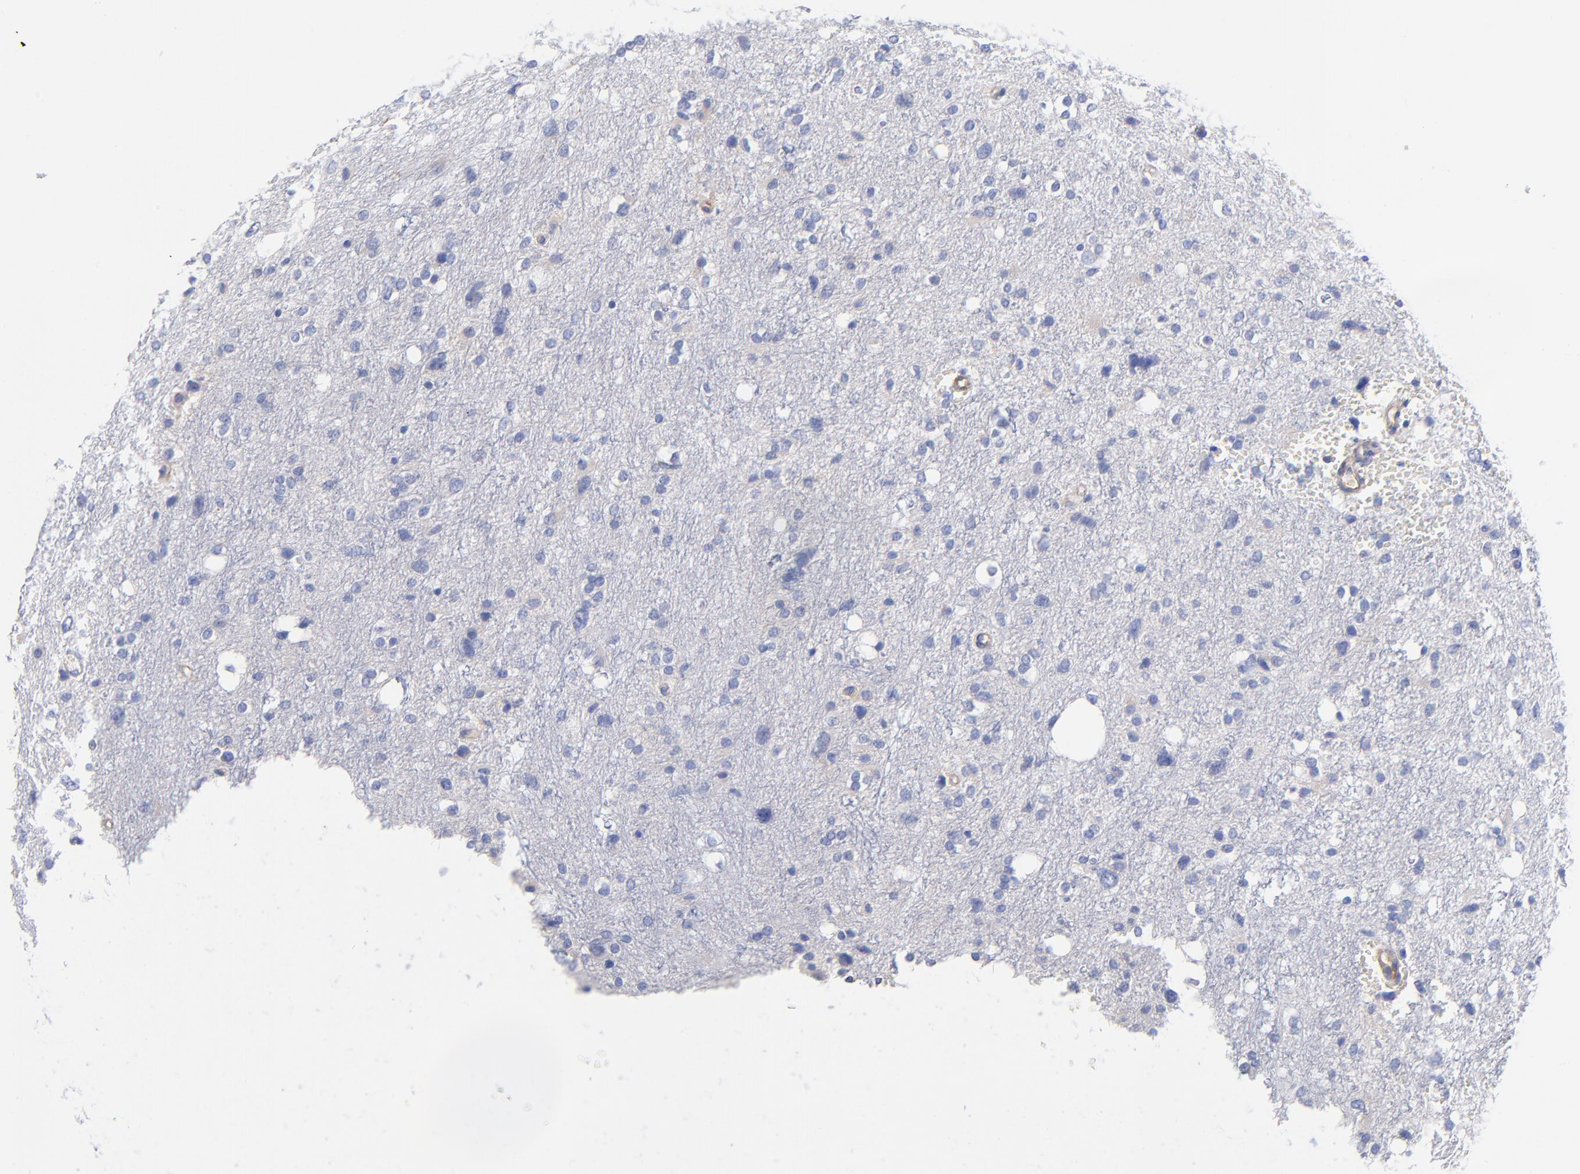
{"staining": {"intensity": "negative", "quantity": "none", "location": "none"}, "tissue": "glioma", "cell_type": "Tumor cells", "image_type": "cancer", "snomed": [{"axis": "morphology", "description": "Glioma, malignant, High grade"}, {"axis": "topography", "description": "Brain"}], "caption": "Immunohistochemical staining of human malignant high-grade glioma exhibits no significant positivity in tumor cells. Nuclei are stained in blue.", "gene": "SLC44A2", "patient": {"sex": "female", "age": 59}}